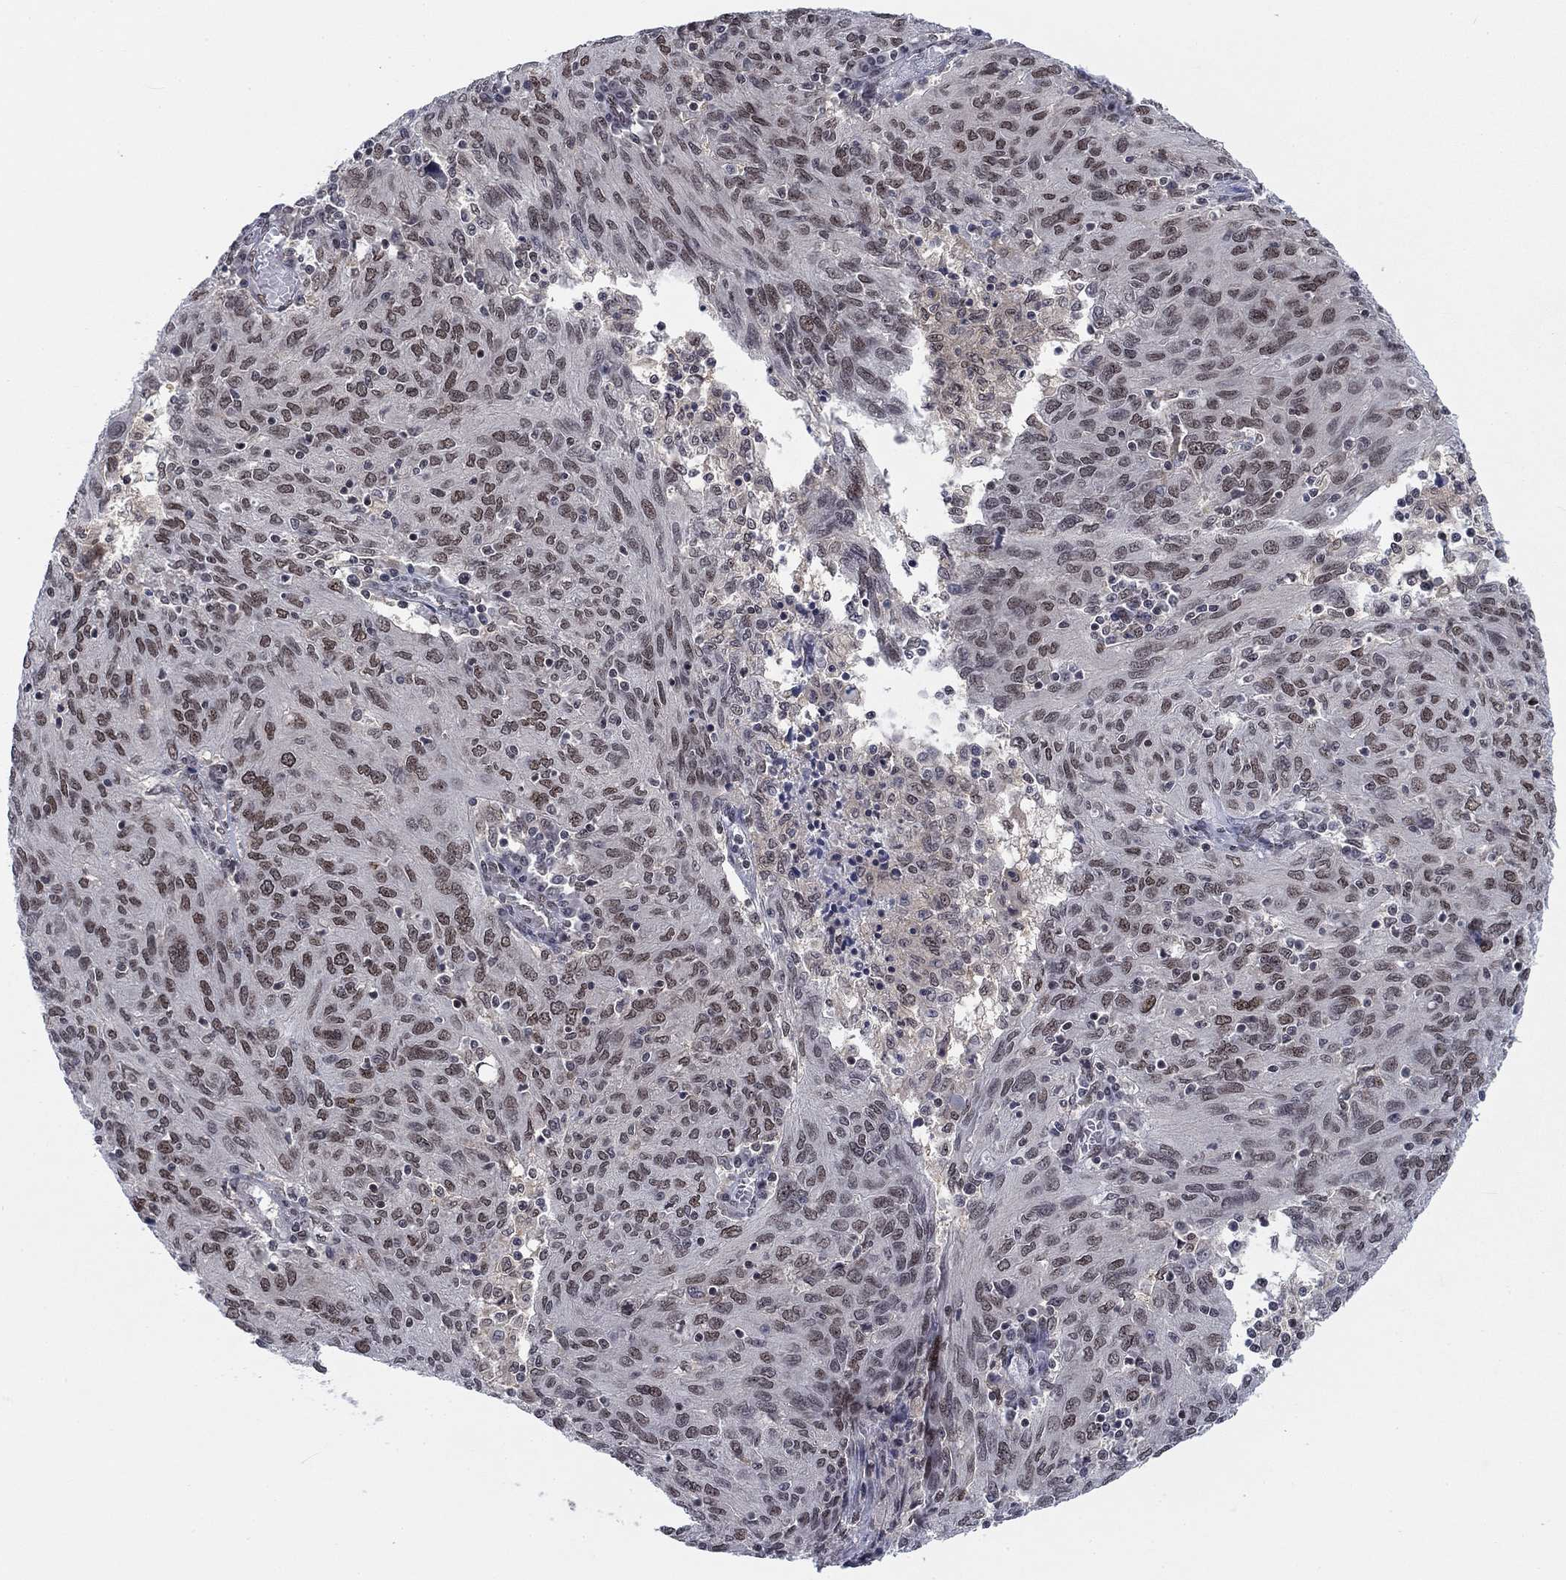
{"staining": {"intensity": "moderate", "quantity": "25%-75%", "location": "nuclear"}, "tissue": "ovarian cancer", "cell_type": "Tumor cells", "image_type": "cancer", "snomed": [{"axis": "morphology", "description": "Carcinoma, endometroid"}, {"axis": "topography", "description": "Ovary"}], "caption": "Immunohistochemistry (IHC) histopathology image of neoplastic tissue: human ovarian cancer stained using IHC demonstrates medium levels of moderate protein expression localized specifically in the nuclear of tumor cells, appearing as a nuclear brown color.", "gene": "FYTTD1", "patient": {"sex": "female", "age": 50}}